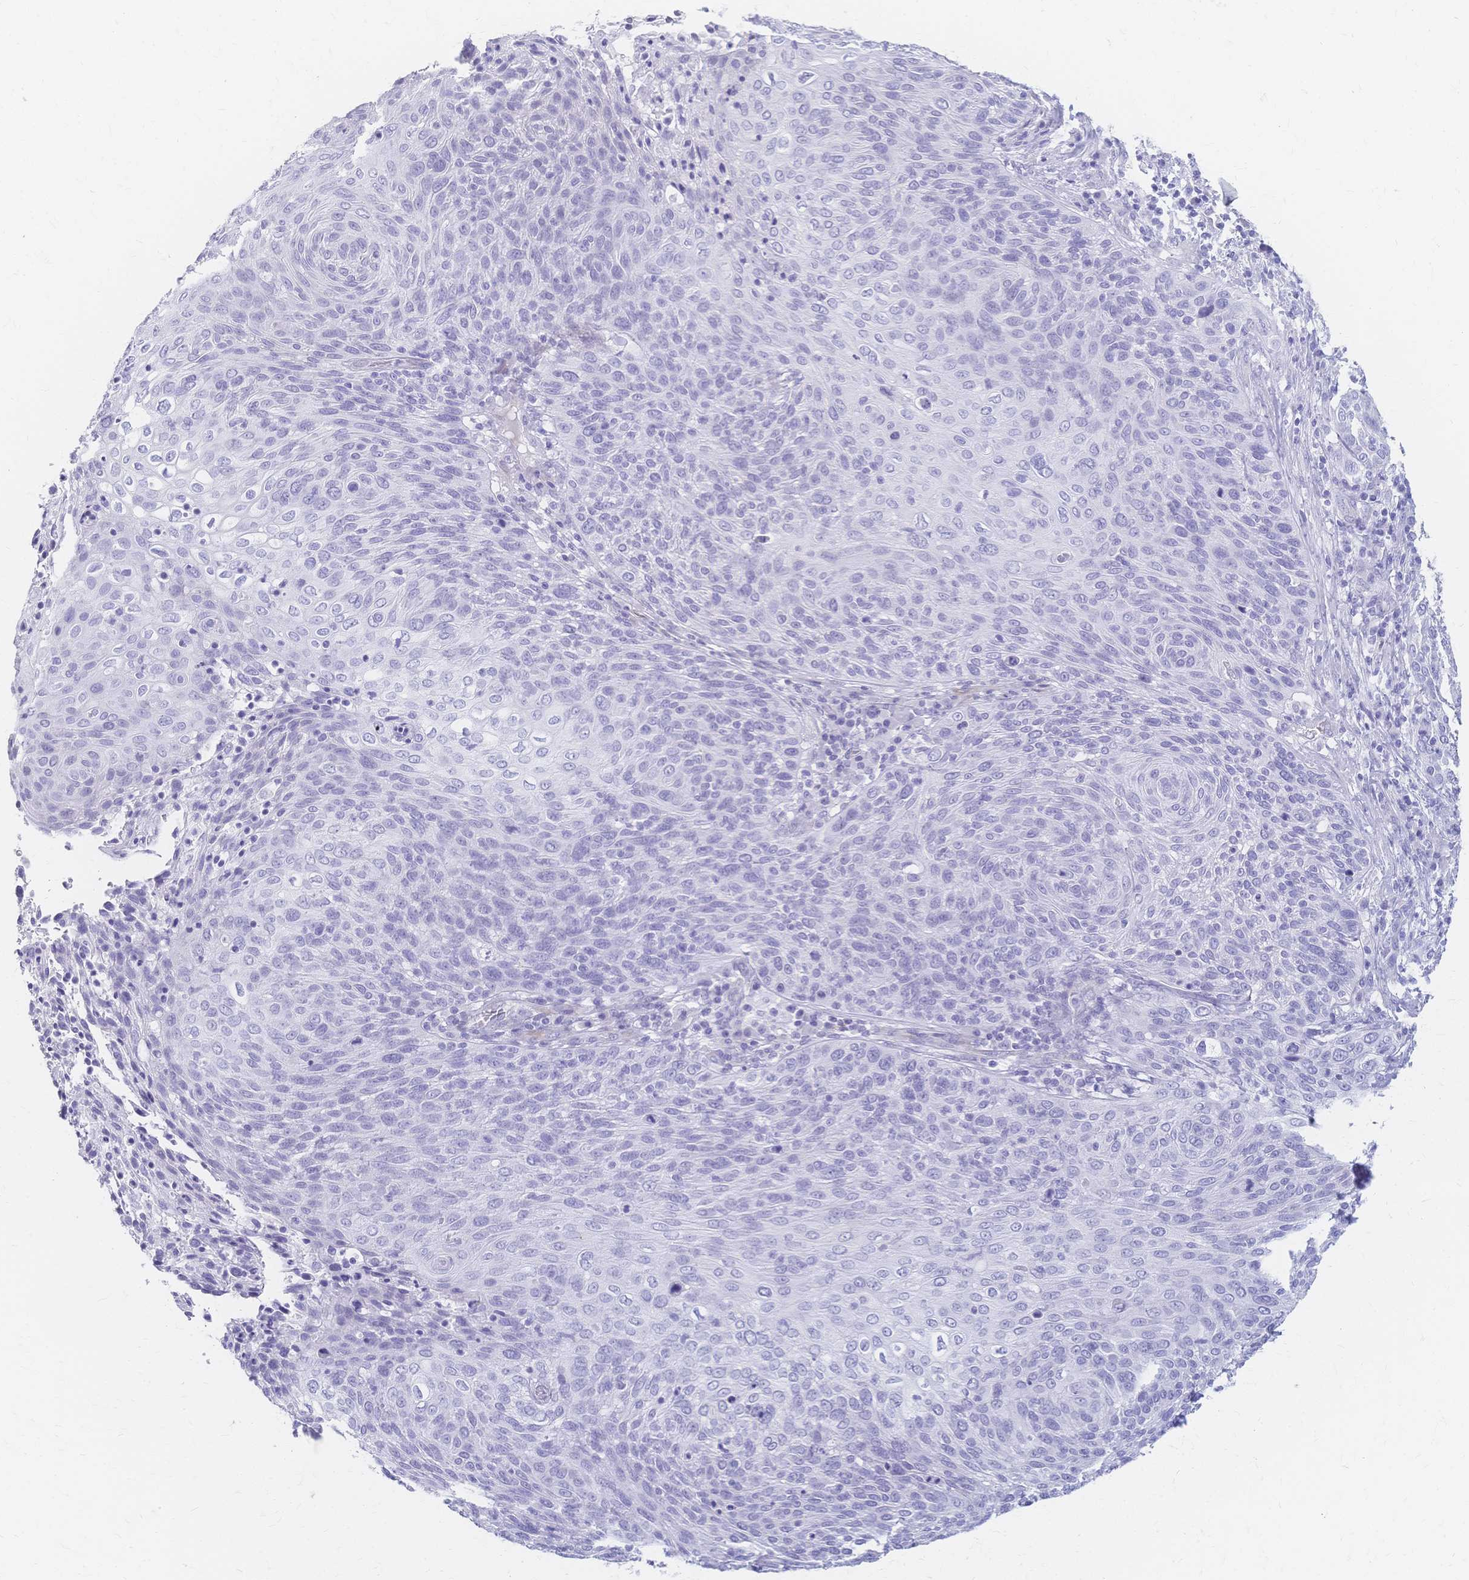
{"staining": {"intensity": "negative", "quantity": "none", "location": "none"}, "tissue": "cervical cancer", "cell_type": "Tumor cells", "image_type": "cancer", "snomed": [{"axis": "morphology", "description": "Squamous cell carcinoma, NOS"}, {"axis": "topography", "description": "Cervix"}], "caption": "There is no significant expression in tumor cells of cervical squamous cell carcinoma.", "gene": "CYB5A", "patient": {"sex": "female", "age": 31}}